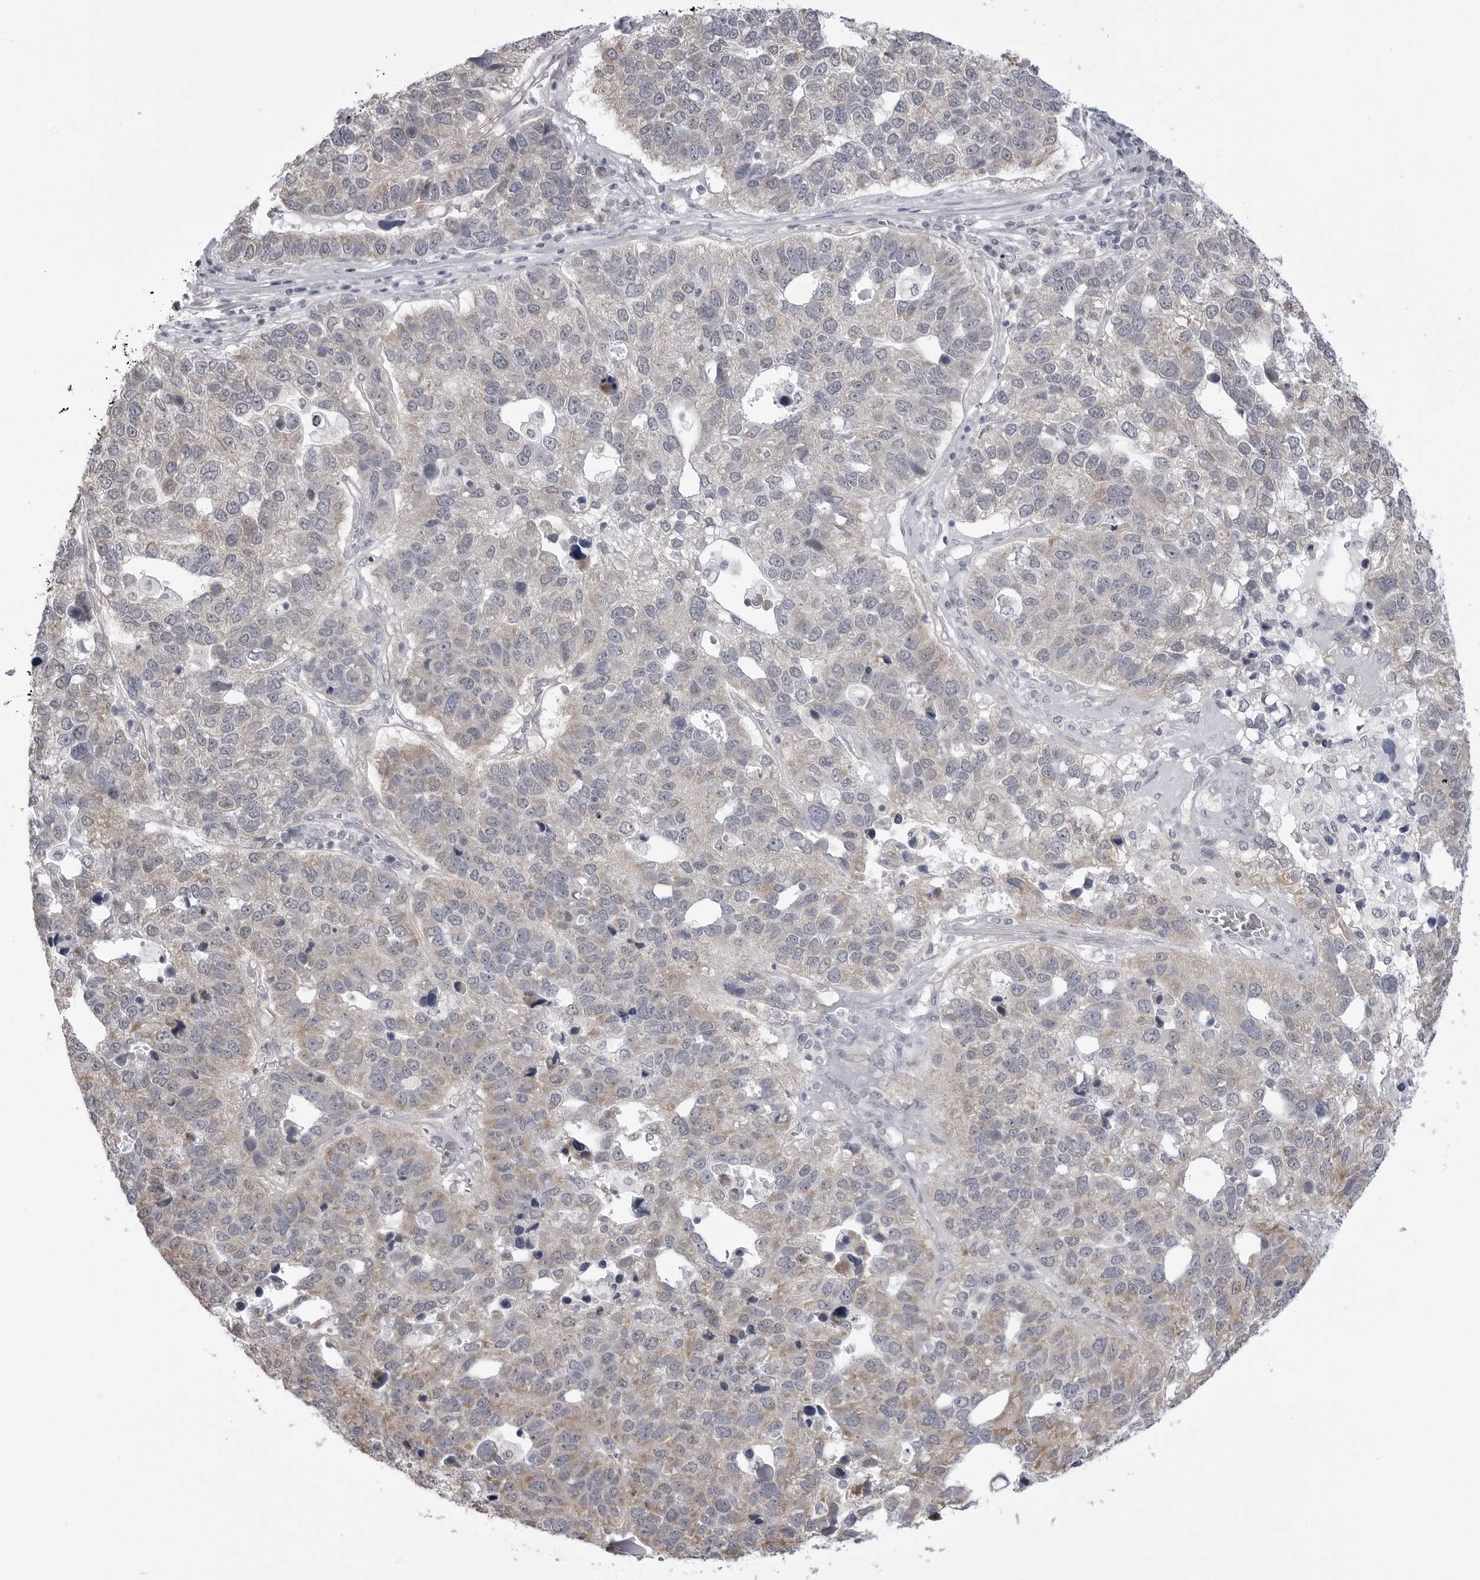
{"staining": {"intensity": "negative", "quantity": "none", "location": "none"}, "tissue": "pancreatic cancer", "cell_type": "Tumor cells", "image_type": "cancer", "snomed": [{"axis": "morphology", "description": "Adenocarcinoma, NOS"}, {"axis": "topography", "description": "Pancreas"}], "caption": "Immunohistochemistry (IHC) image of neoplastic tissue: human pancreatic adenocarcinoma stained with DAB demonstrates no significant protein positivity in tumor cells.", "gene": "FH", "patient": {"sex": "female", "age": 61}}